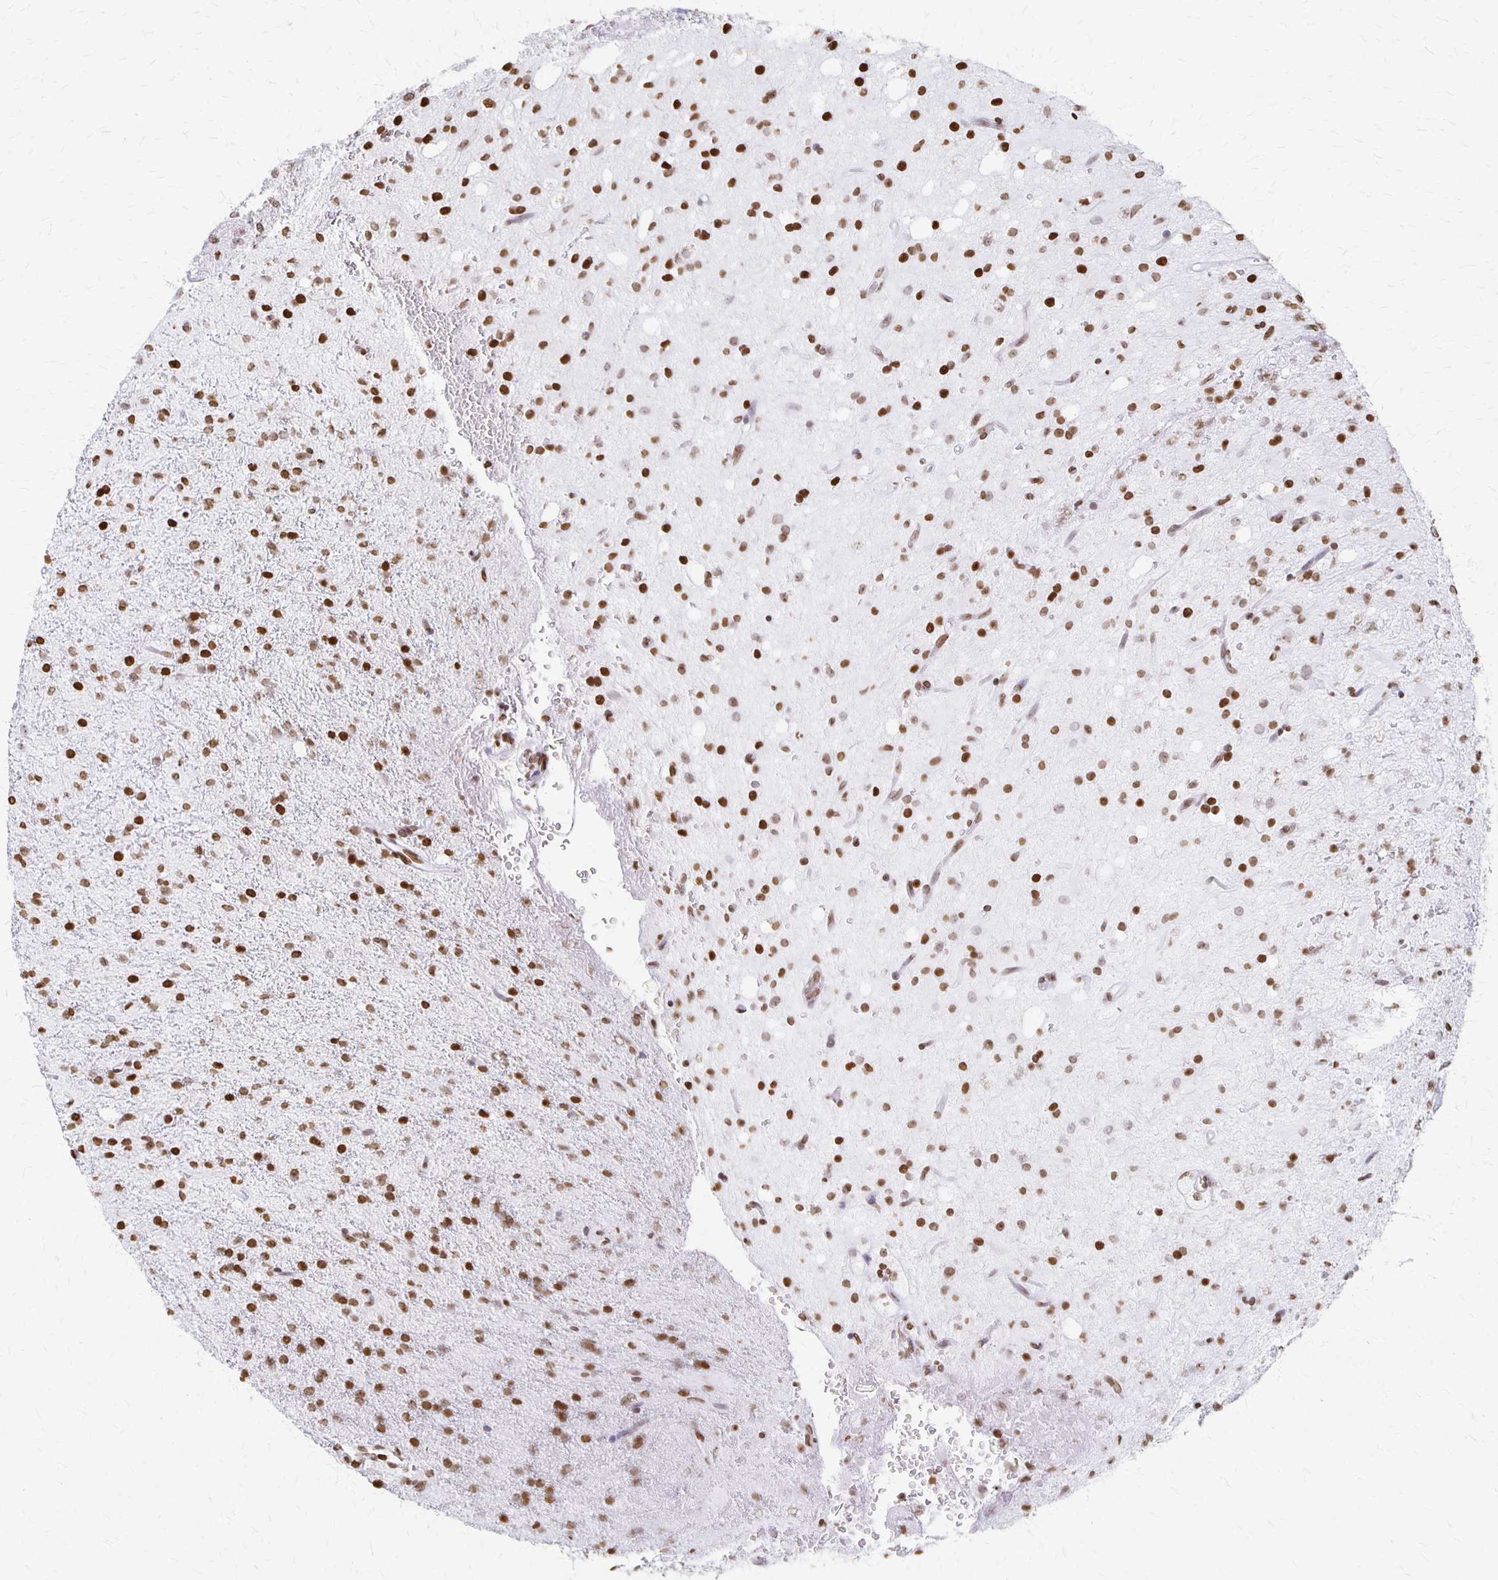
{"staining": {"intensity": "moderate", "quantity": ">75%", "location": "nuclear"}, "tissue": "glioma", "cell_type": "Tumor cells", "image_type": "cancer", "snomed": [{"axis": "morphology", "description": "Glioma, malignant, Low grade"}, {"axis": "topography", "description": "Brain"}], "caption": "Immunohistochemical staining of glioma displays medium levels of moderate nuclear protein positivity in approximately >75% of tumor cells.", "gene": "ZNF280C", "patient": {"sex": "female", "age": 33}}